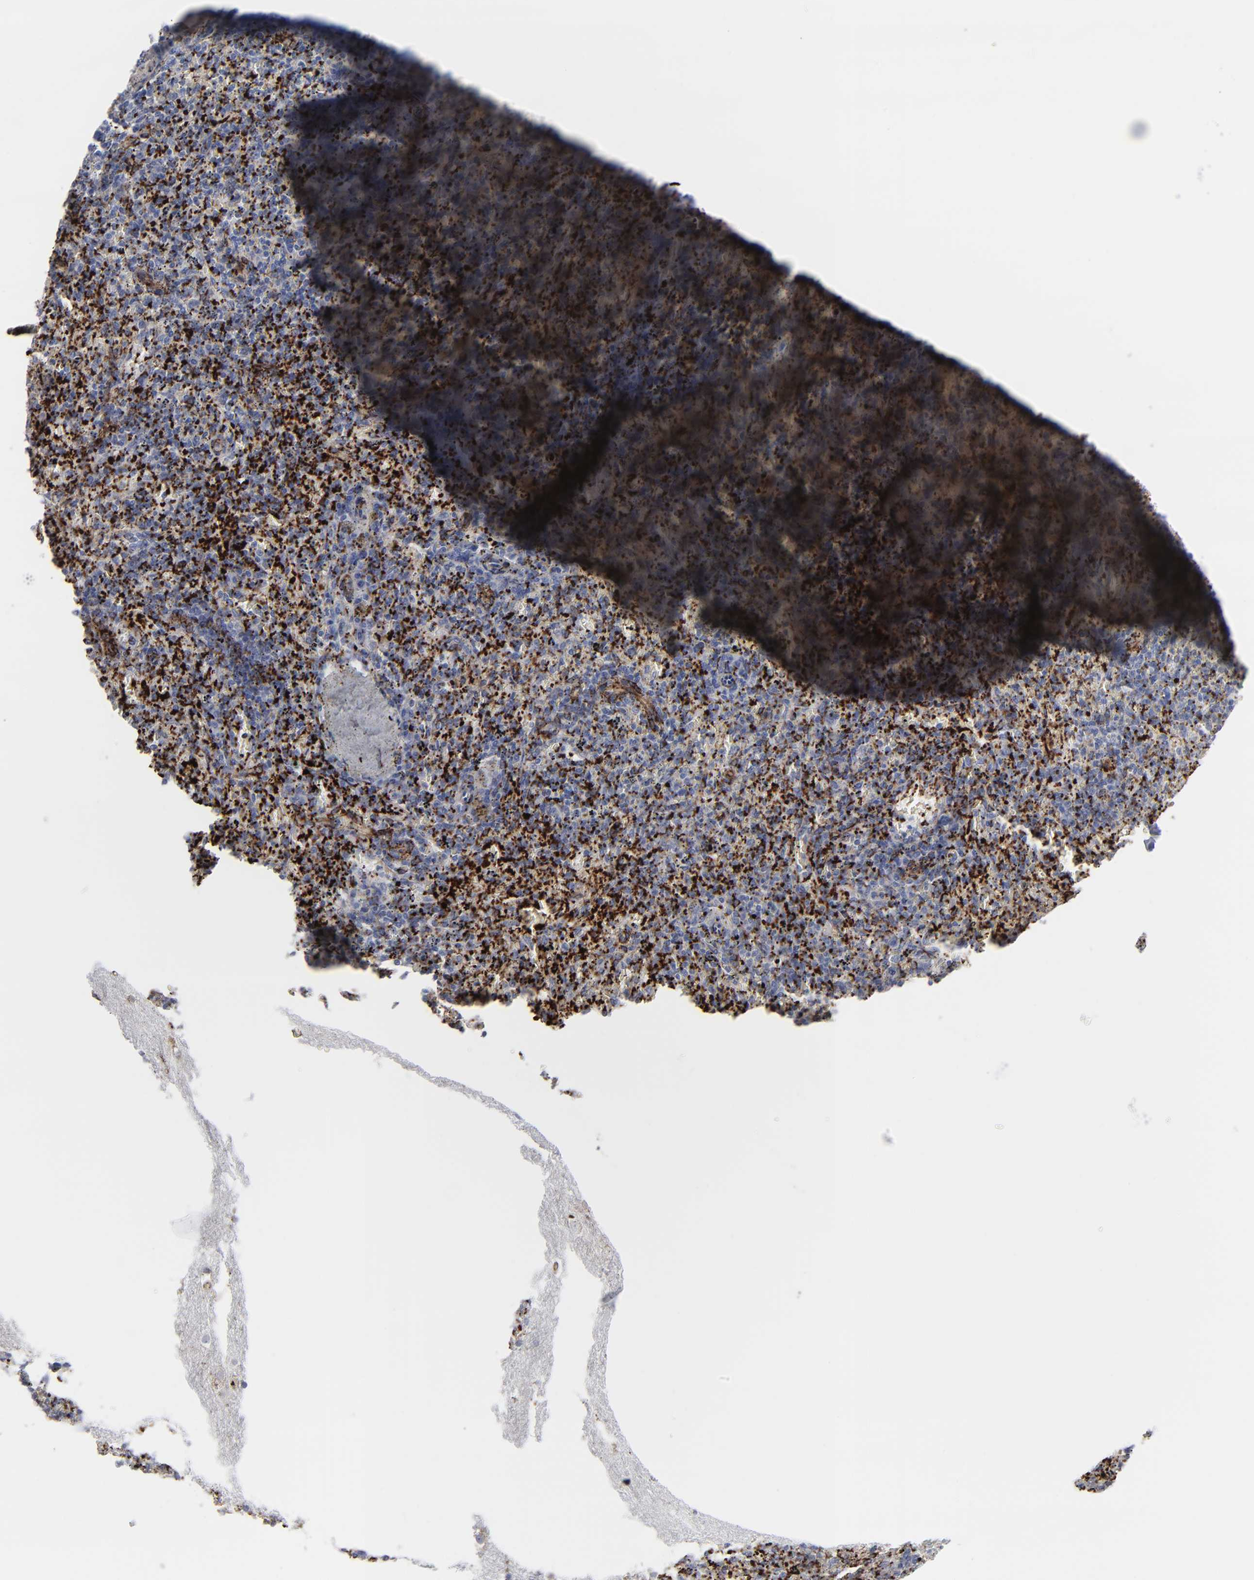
{"staining": {"intensity": "moderate", "quantity": "25%-75%", "location": "cytoplasmic/membranous"}, "tissue": "spleen", "cell_type": "Cells in red pulp", "image_type": "normal", "snomed": [{"axis": "morphology", "description": "Normal tissue, NOS"}, {"axis": "topography", "description": "Spleen"}], "caption": "Protein staining of benign spleen reveals moderate cytoplasmic/membranous staining in about 25%-75% of cells in red pulp. Immunohistochemistry stains the protein in brown and the nuclei are stained blue.", "gene": "SPARC", "patient": {"sex": "female", "age": 43}}